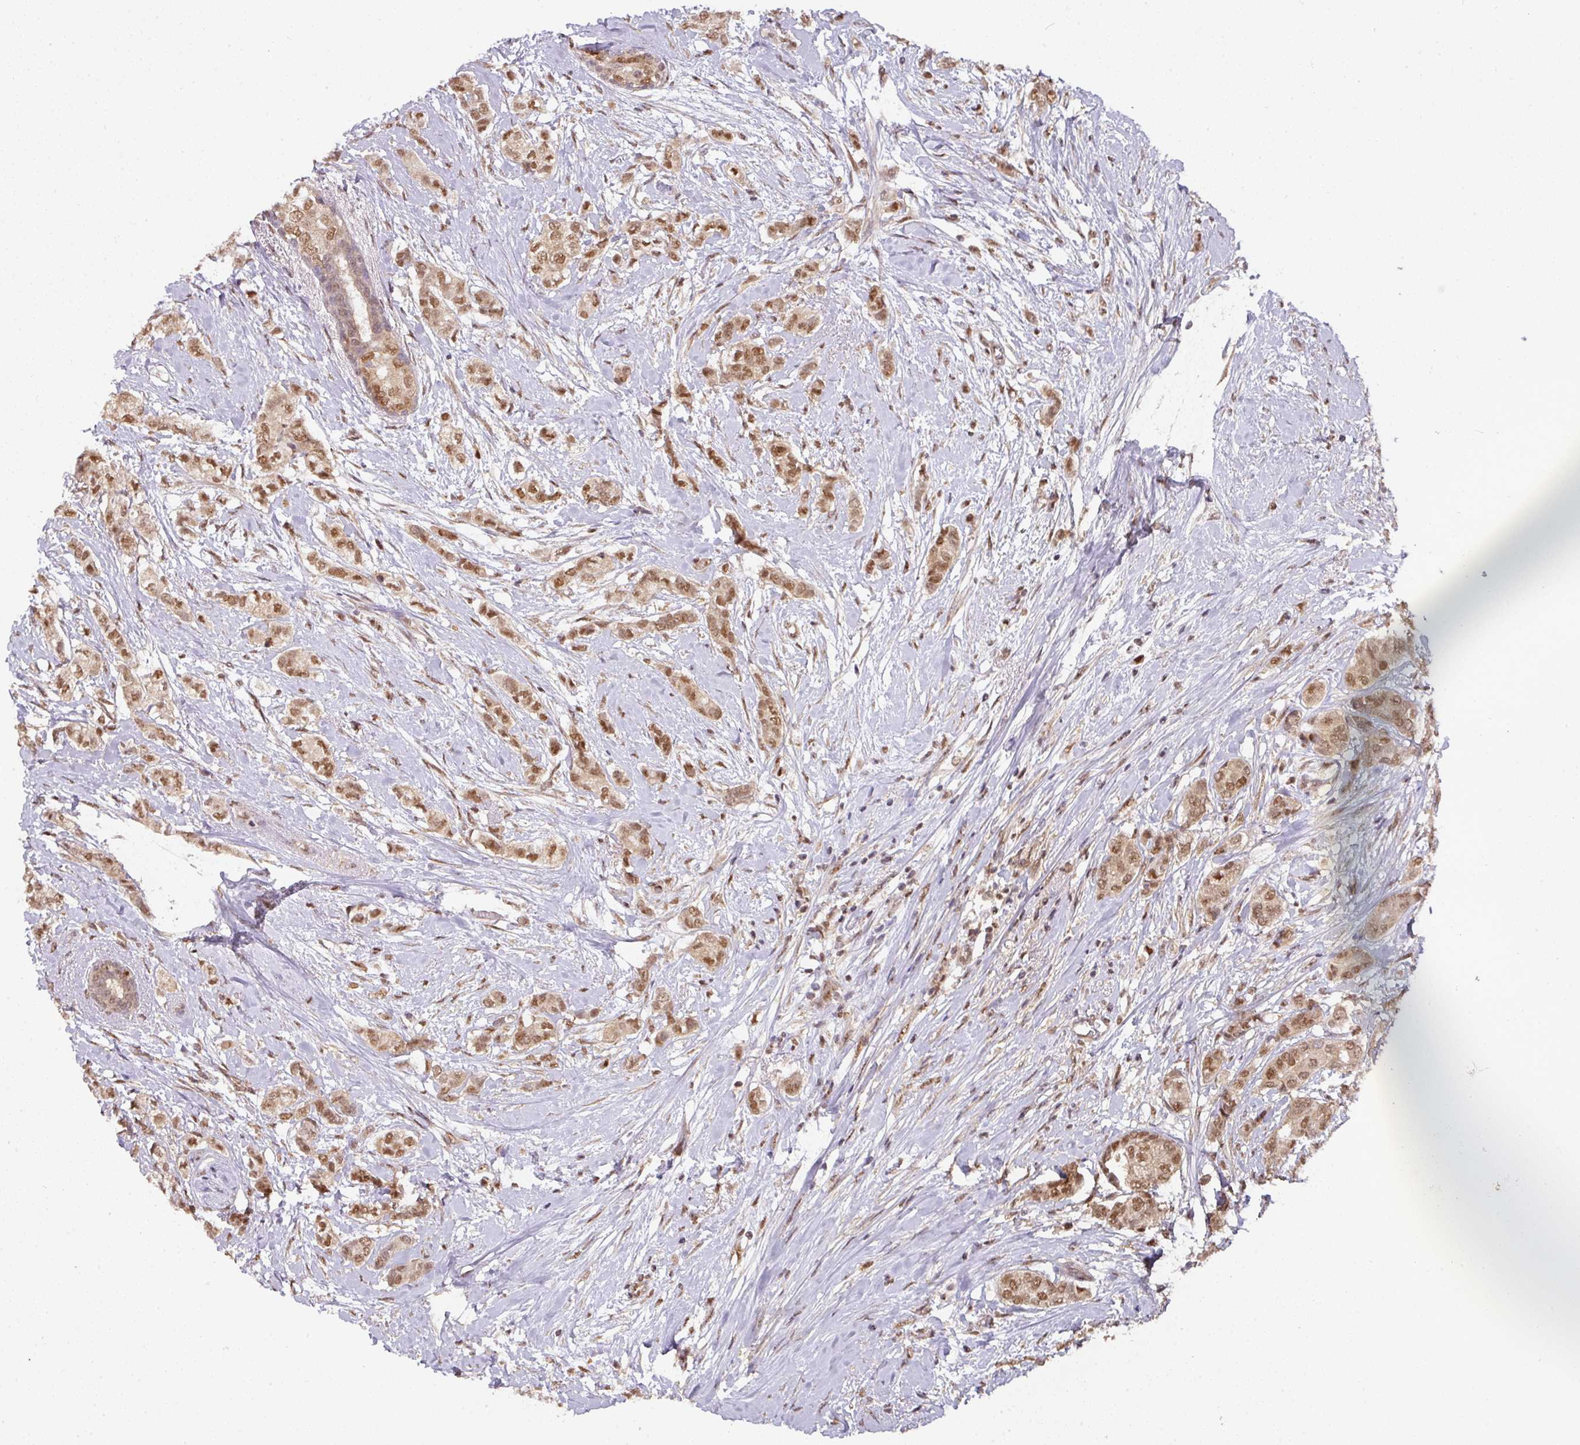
{"staining": {"intensity": "moderate", "quantity": ">75%", "location": "cytoplasmic/membranous,nuclear"}, "tissue": "breast cancer", "cell_type": "Tumor cells", "image_type": "cancer", "snomed": [{"axis": "morphology", "description": "Duct carcinoma"}, {"axis": "topography", "description": "Breast"}], "caption": "DAB immunohistochemical staining of breast cancer shows moderate cytoplasmic/membranous and nuclear protein staining in approximately >75% of tumor cells. The staining was performed using DAB to visualize the protein expression in brown, while the nuclei were stained in blue with hematoxylin (Magnification: 20x).", "gene": "RANBP9", "patient": {"sex": "female", "age": 73}}